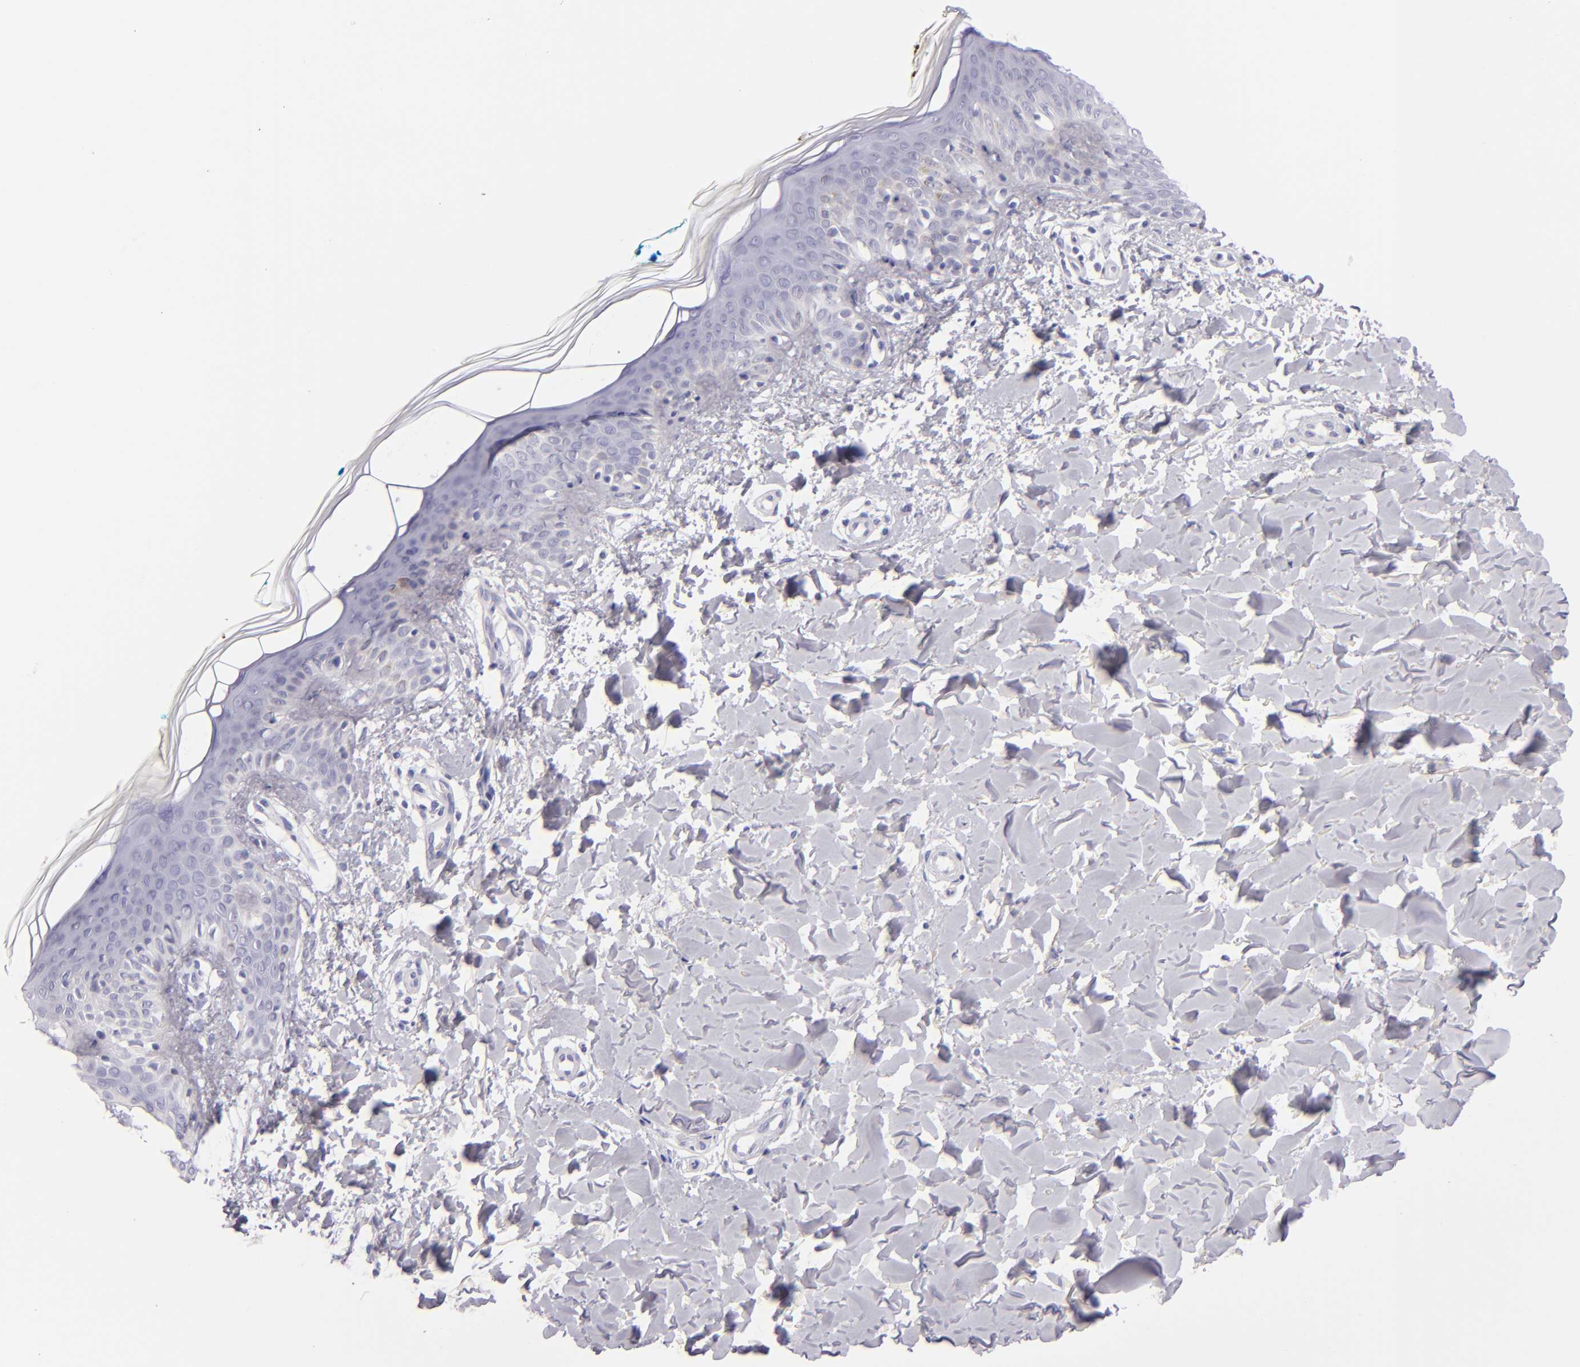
{"staining": {"intensity": "negative", "quantity": "none", "location": "none"}, "tissue": "skin", "cell_type": "Fibroblasts", "image_type": "normal", "snomed": [{"axis": "morphology", "description": "Normal tissue, NOS"}, {"axis": "topography", "description": "Skin"}], "caption": "IHC photomicrograph of normal human skin stained for a protein (brown), which demonstrates no positivity in fibroblasts. (DAB immunohistochemistry with hematoxylin counter stain).", "gene": "GP1BA", "patient": {"sex": "male", "age": 32}}